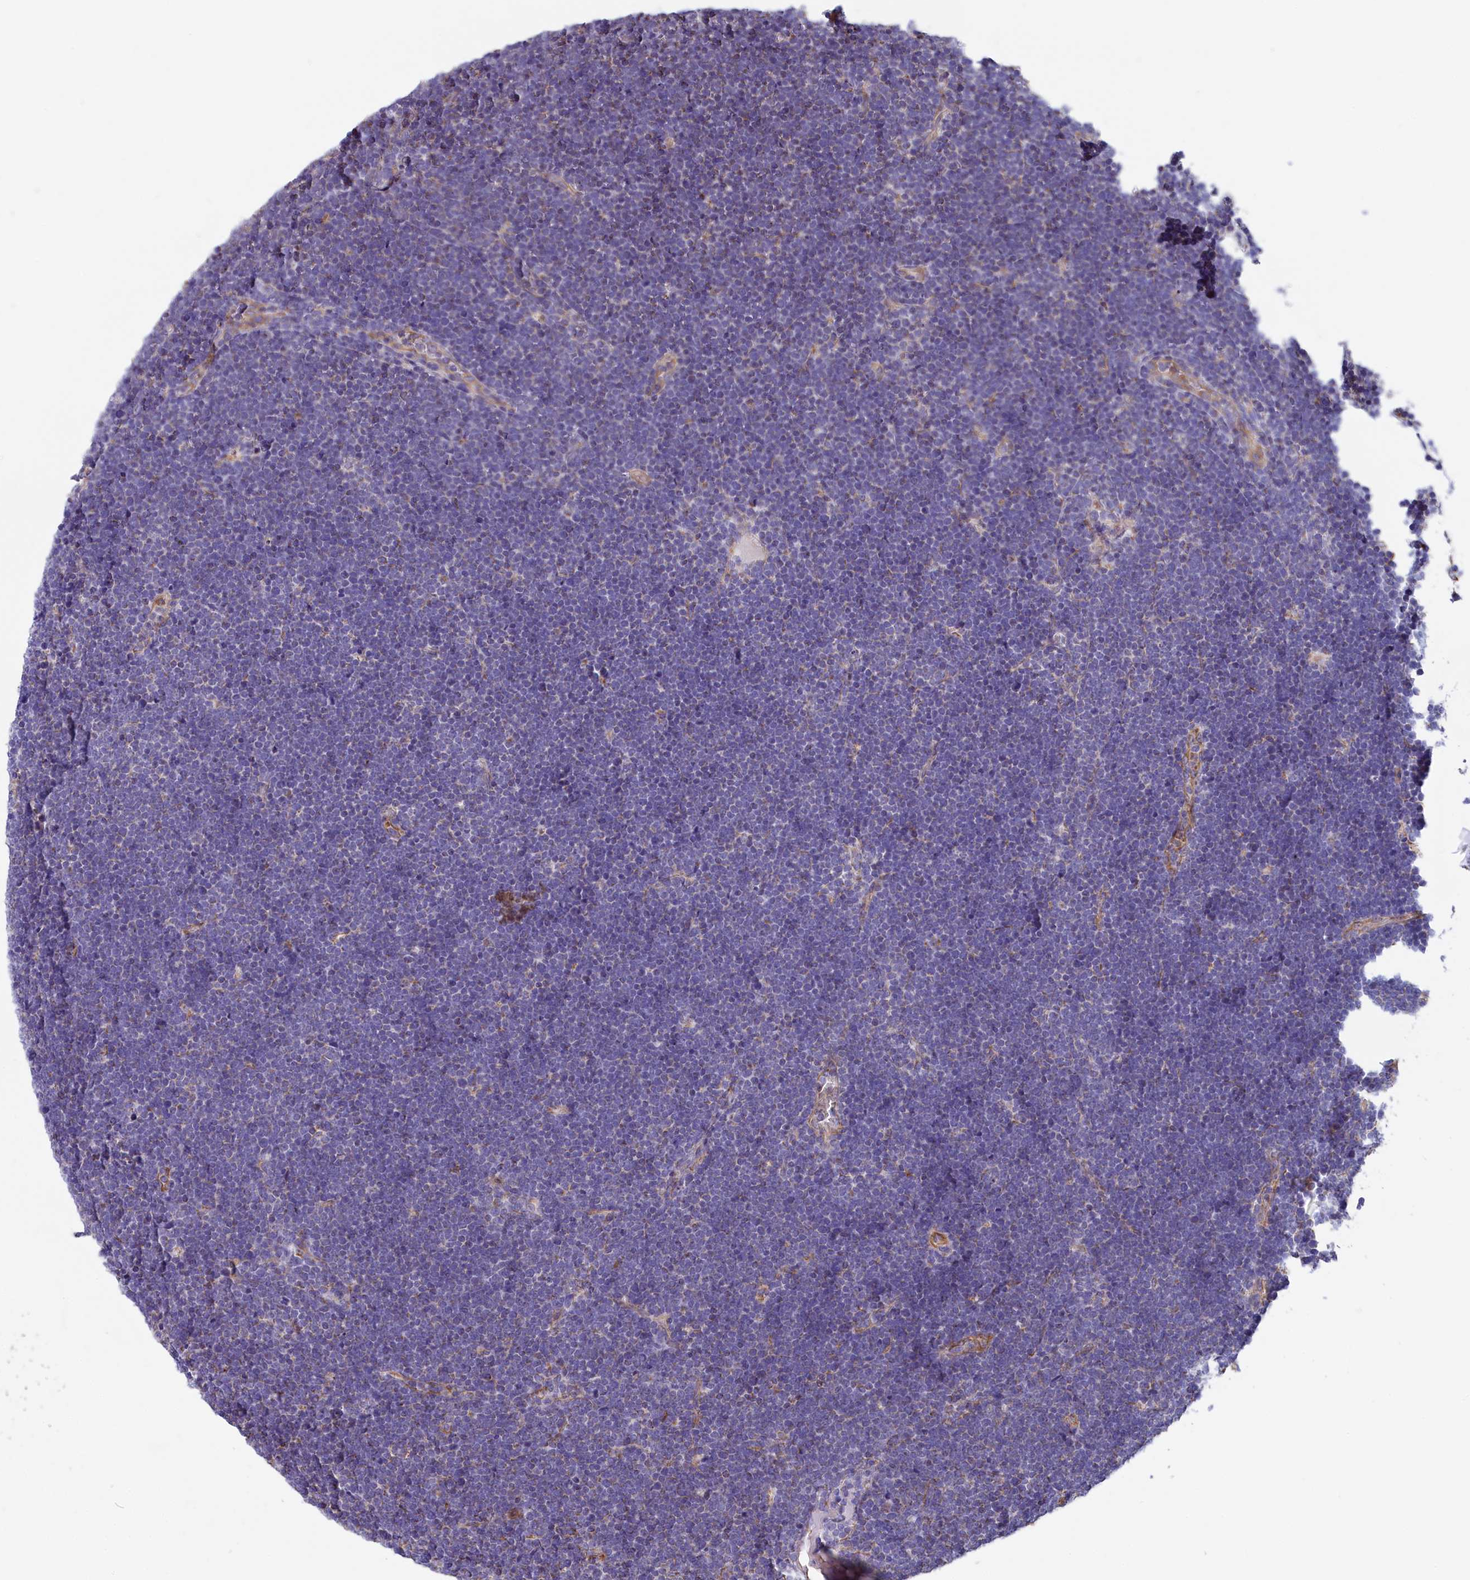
{"staining": {"intensity": "negative", "quantity": "none", "location": "none"}, "tissue": "lymphoma", "cell_type": "Tumor cells", "image_type": "cancer", "snomed": [{"axis": "morphology", "description": "Malignant lymphoma, non-Hodgkin's type, High grade"}, {"axis": "topography", "description": "Lymph node"}], "caption": "This is an immunohistochemistry (IHC) photomicrograph of malignant lymphoma, non-Hodgkin's type (high-grade). There is no expression in tumor cells.", "gene": "GATB", "patient": {"sex": "male", "age": 13}}